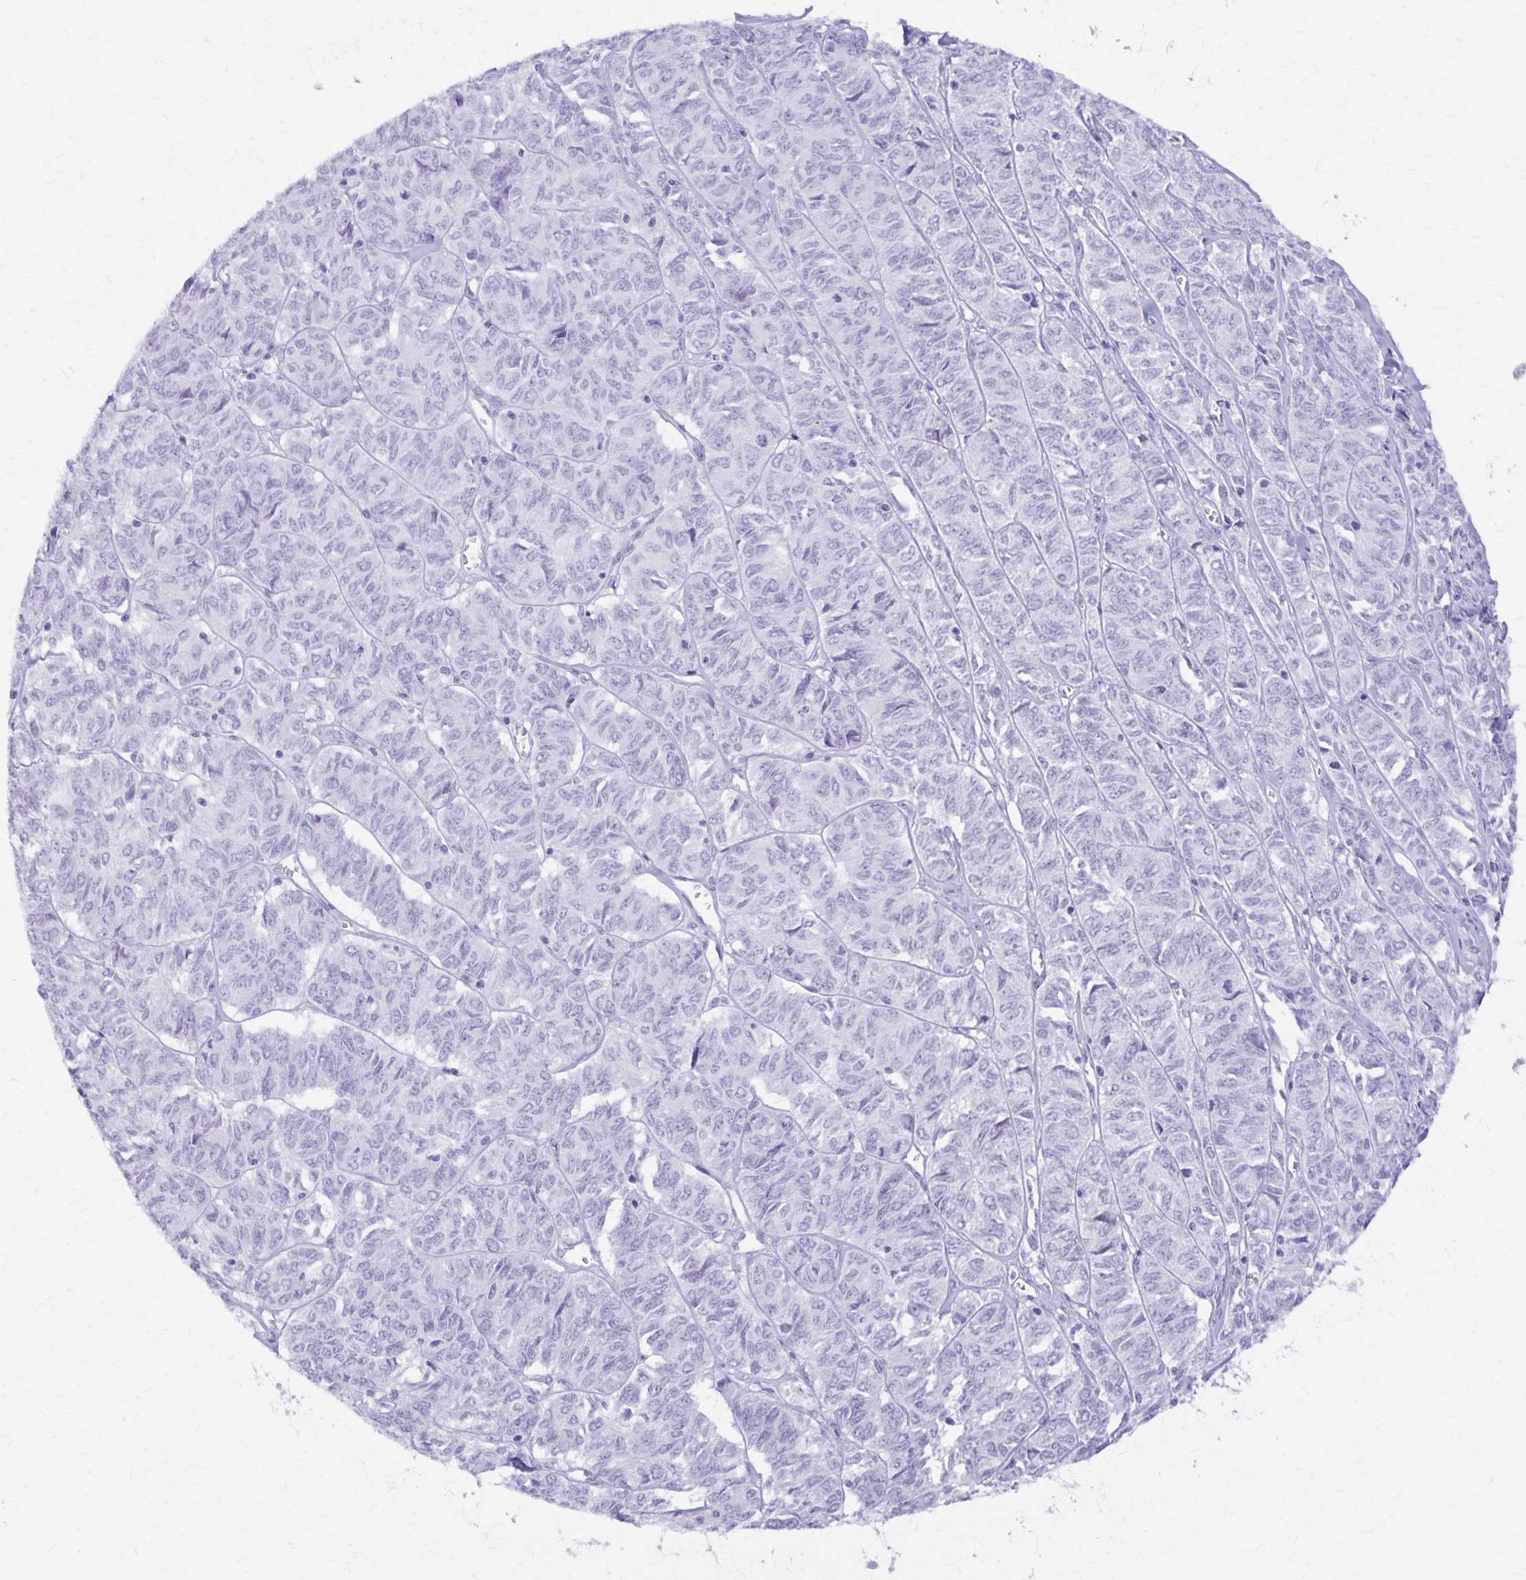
{"staining": {"intensity": "negative", "quantity": "none", "location": "none"}, "tissue": "ovarian cancer", "cell_type": "Tumor cells", "image_type": "cancer", "snomed": [{"axis": "morphology", "description": "Carcinoma, endometroid"}, {"axis": "topography", "description": "Ovary"}], "caption": "Immunohistochemistry image of neoplastic tissue: human ovarian cancer stained with DAB (3,3'-diaminobenzidine) shows no significant protein positivity in tumor cells. (DAB (3,3'-diaminobenzidine) immunohistochemistry, high magnification).", "gene": "DEFA5", "patient": {"sex": "female", "age": 80}}